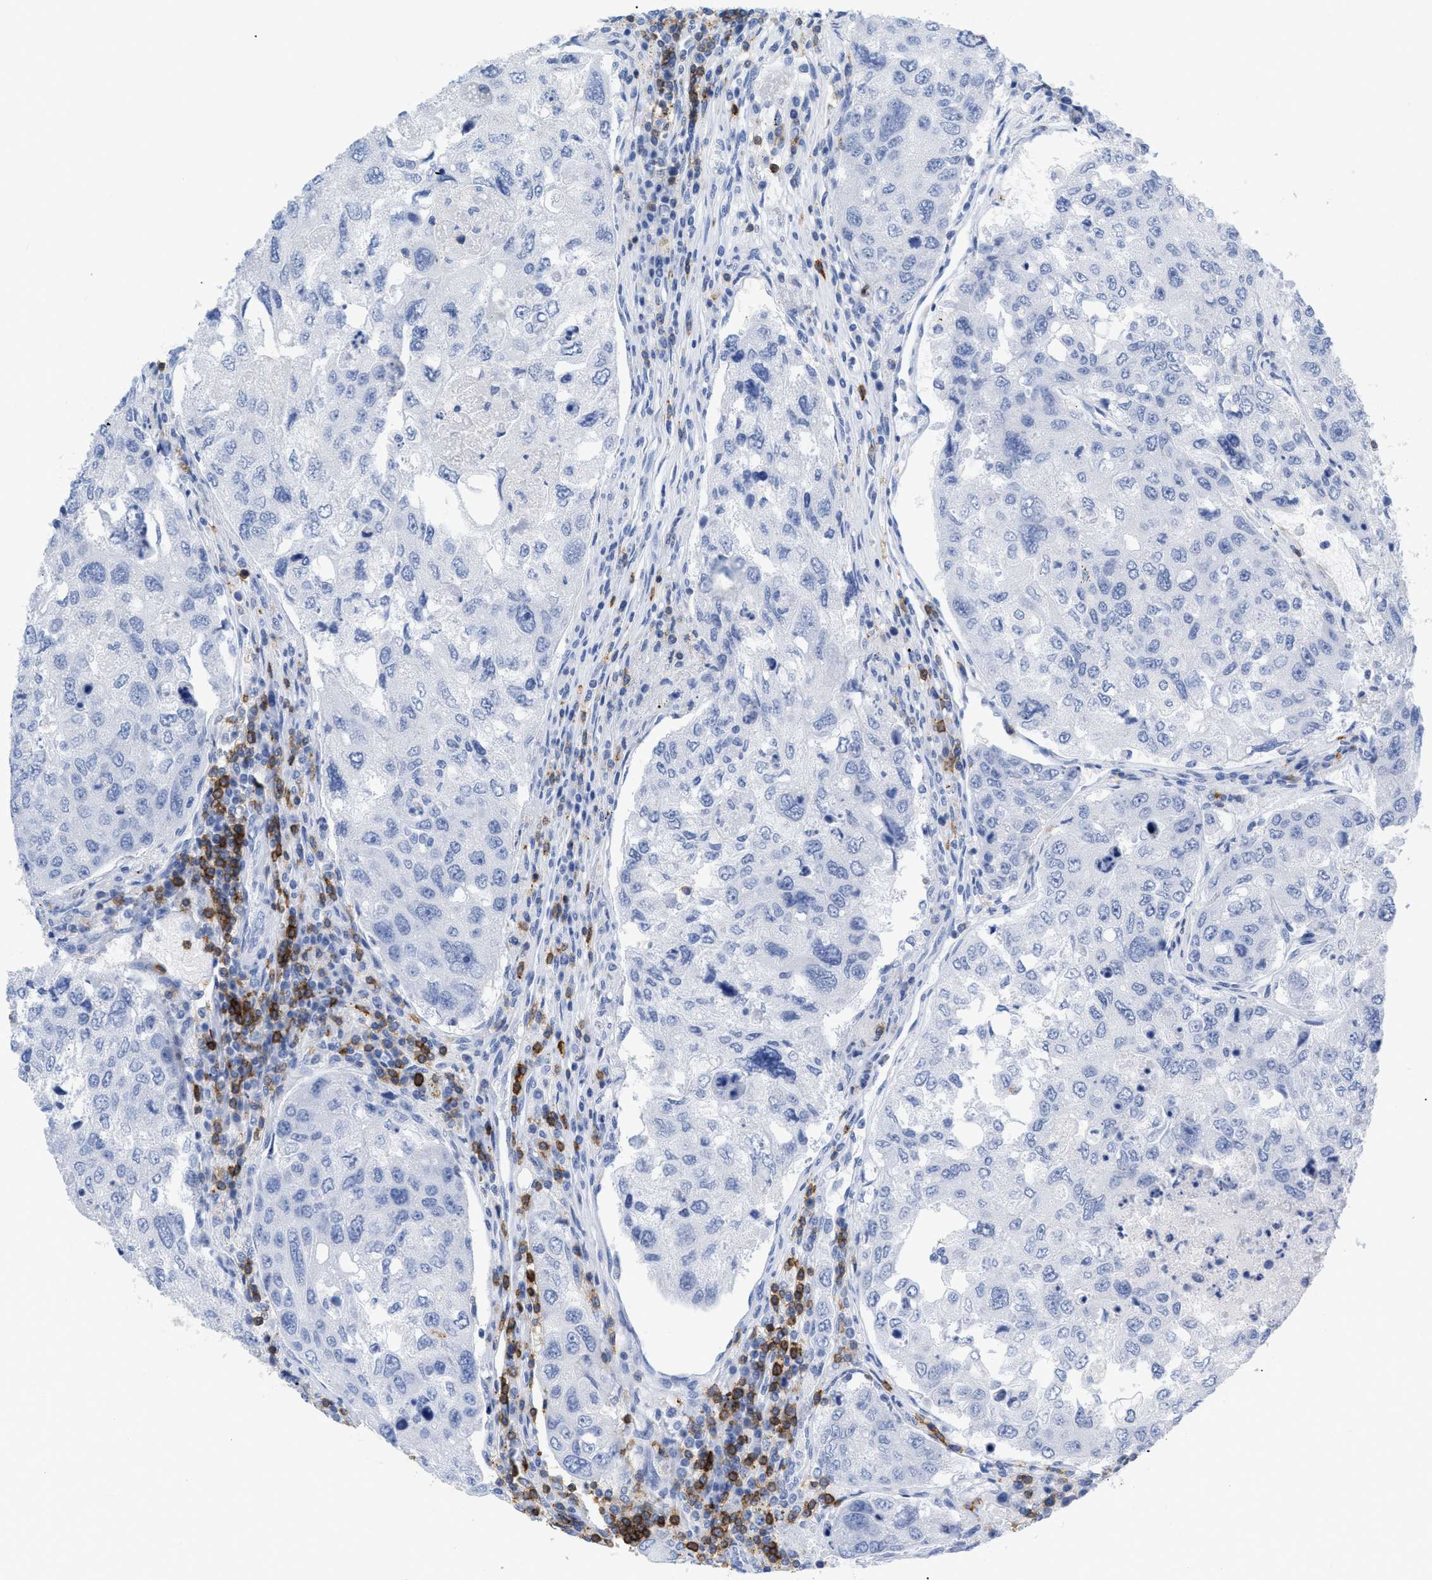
{"staining": {"intensity": "negative", "quantity": "none", "location": "none"}, "tissue": "urothelial cancer", "cell_type": "Tumor cells", "image_type": "cancer", "snomed": [{"axis": "morphology", "description": "Urothelial carcinoma, High grade"}, {"axis": "topography", "description": "Lymph node"}, {"axis": "topography", "description": "Urinary bladder"}], "caption": "This is an immunohistochemistry (IHC) image of high-grade urothelial carcinoma. There is no positivity in tumor cells.", "gene": "CD5", "patient": {"sex": "male", "age": 51}}